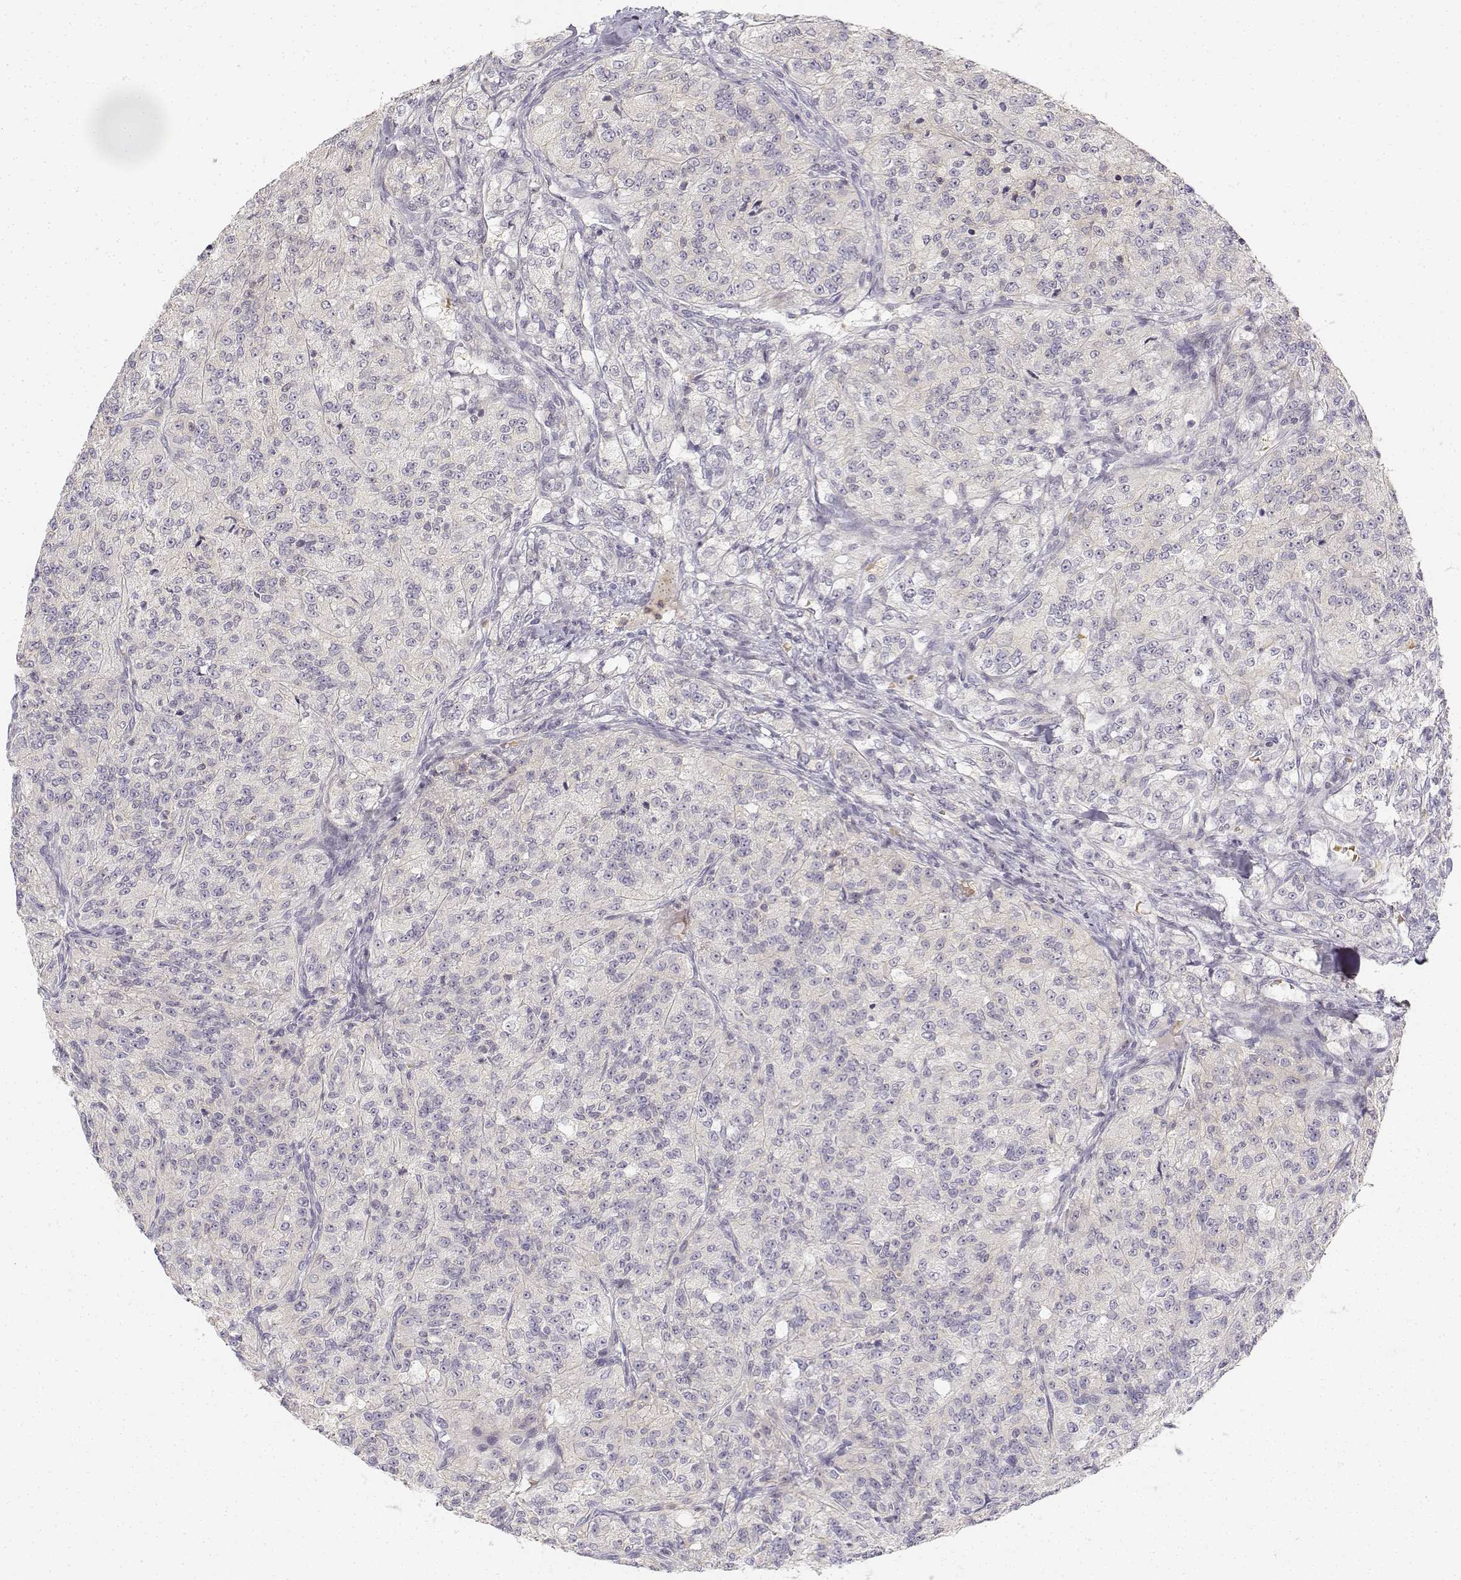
{"staining": {"intensity": "negative", "quantity": "none", "location": "none"}, "tissue": "renal cancer", "cell_type": "Tumor cells", "image_type": "cancer", "snomed": [{"axis": "morphology", "description": "Adenocarcinoma, NOS"}, {"axis": "topography", "description": "Kidney"}], "caption": "Renal adenocarcinoma was stained to show a protein in brown. There is no significant expression in tumor cells.", "gene": "GLIPR1L2", "patient": {"sex": "female", "age": 63}}